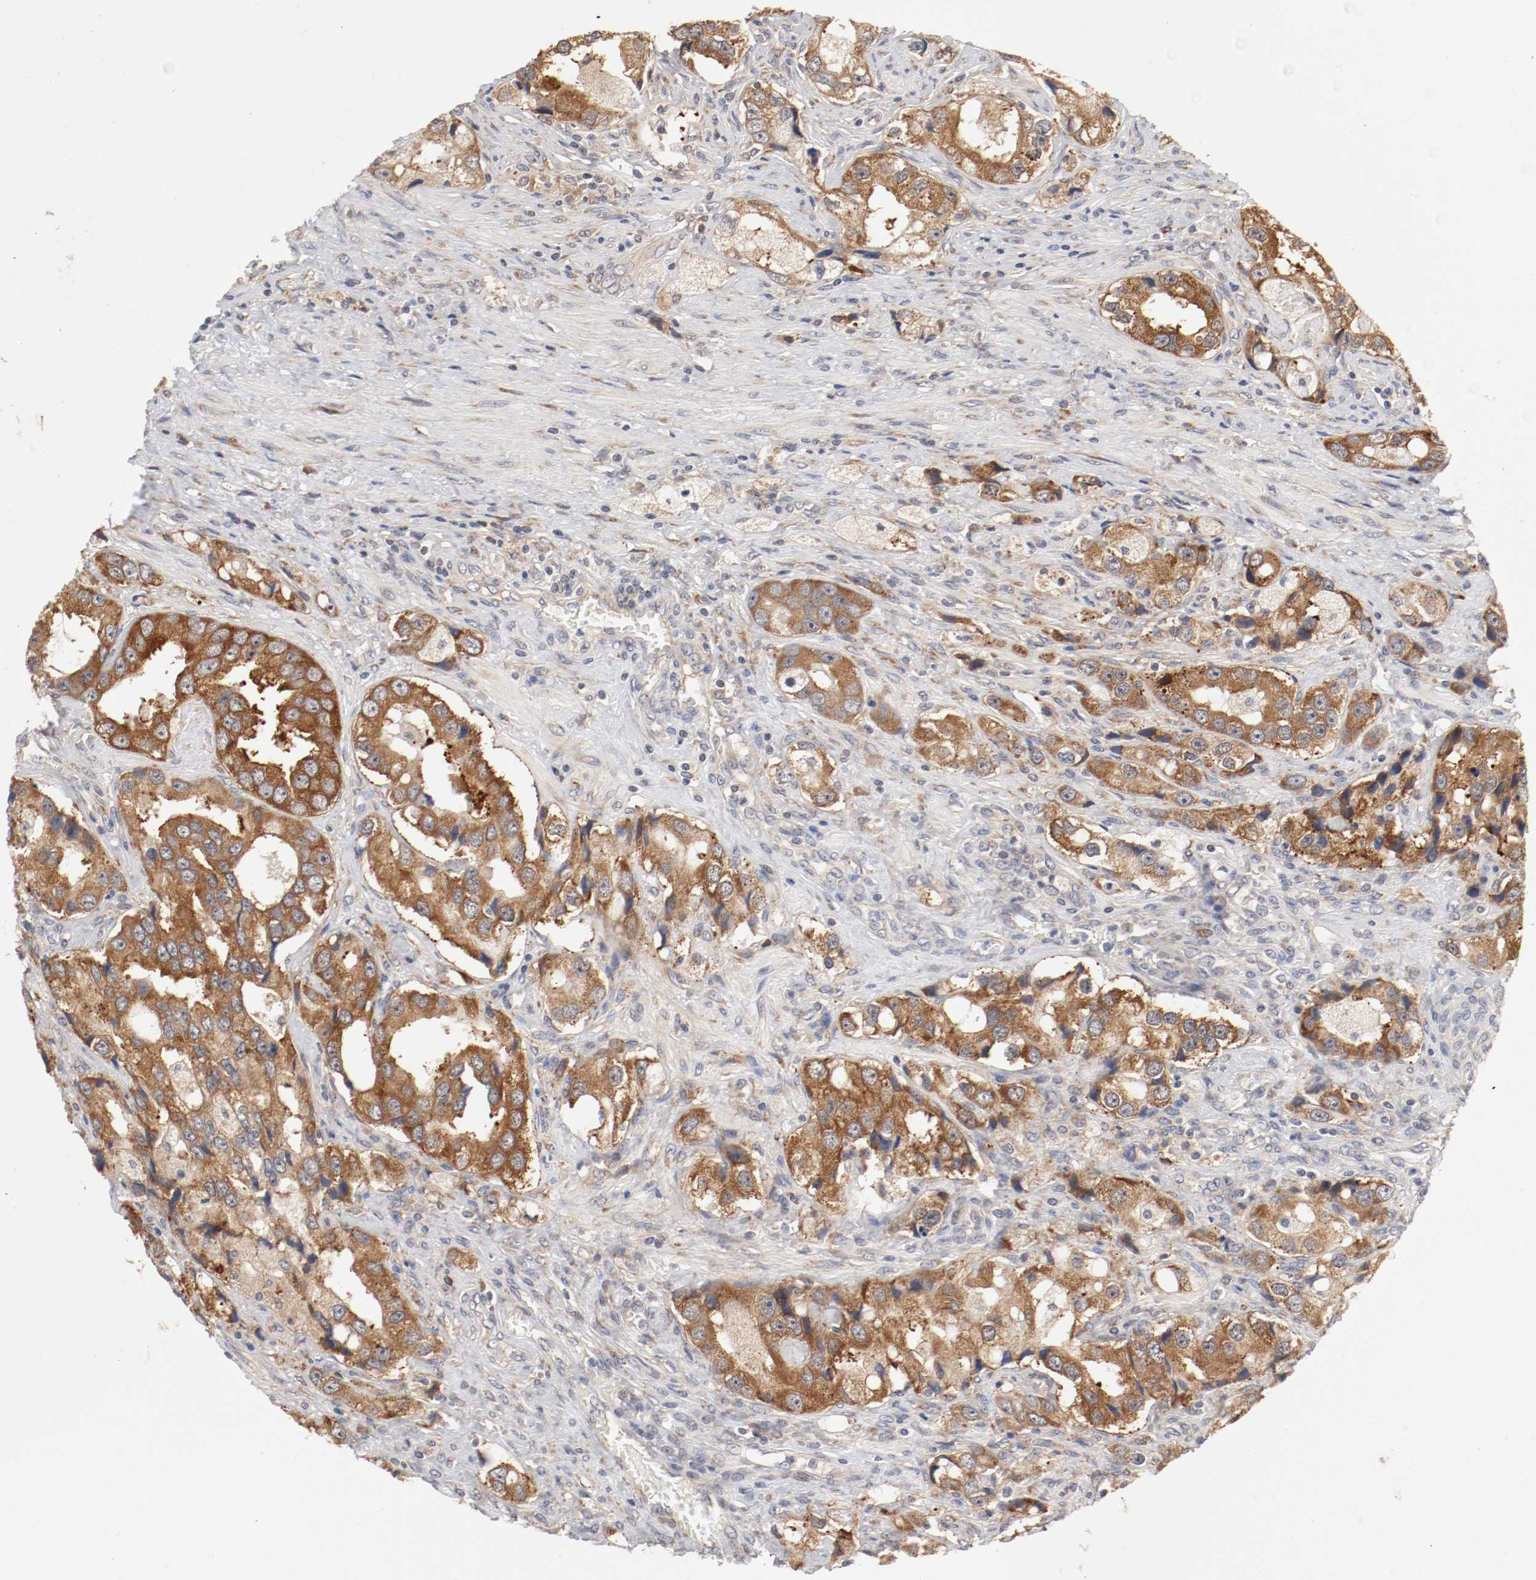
{"staining": {"intensity": "moderate", "quantity": ">75%", "location": "cytoplasmic/membranous"}, "tissue": "prostate cancer", "cell_type": "Tumor cells", "image_type": "cancer", "snomed": [{"axis": "morphology", "description": "Adenocarcinoma, High grade"}, {"axis": "topography", "description": "Prostate"}], "caption": "Prostate cancer (adenocarcinoma (high-grade)) stained with immunohistochemistry (IHC) exhibits moderate cytoplasmic/membranous positivity in approximately >75% of tumor cells.", "gene": "FKBP3", "patient": {"sex": "male", "age": 63}}